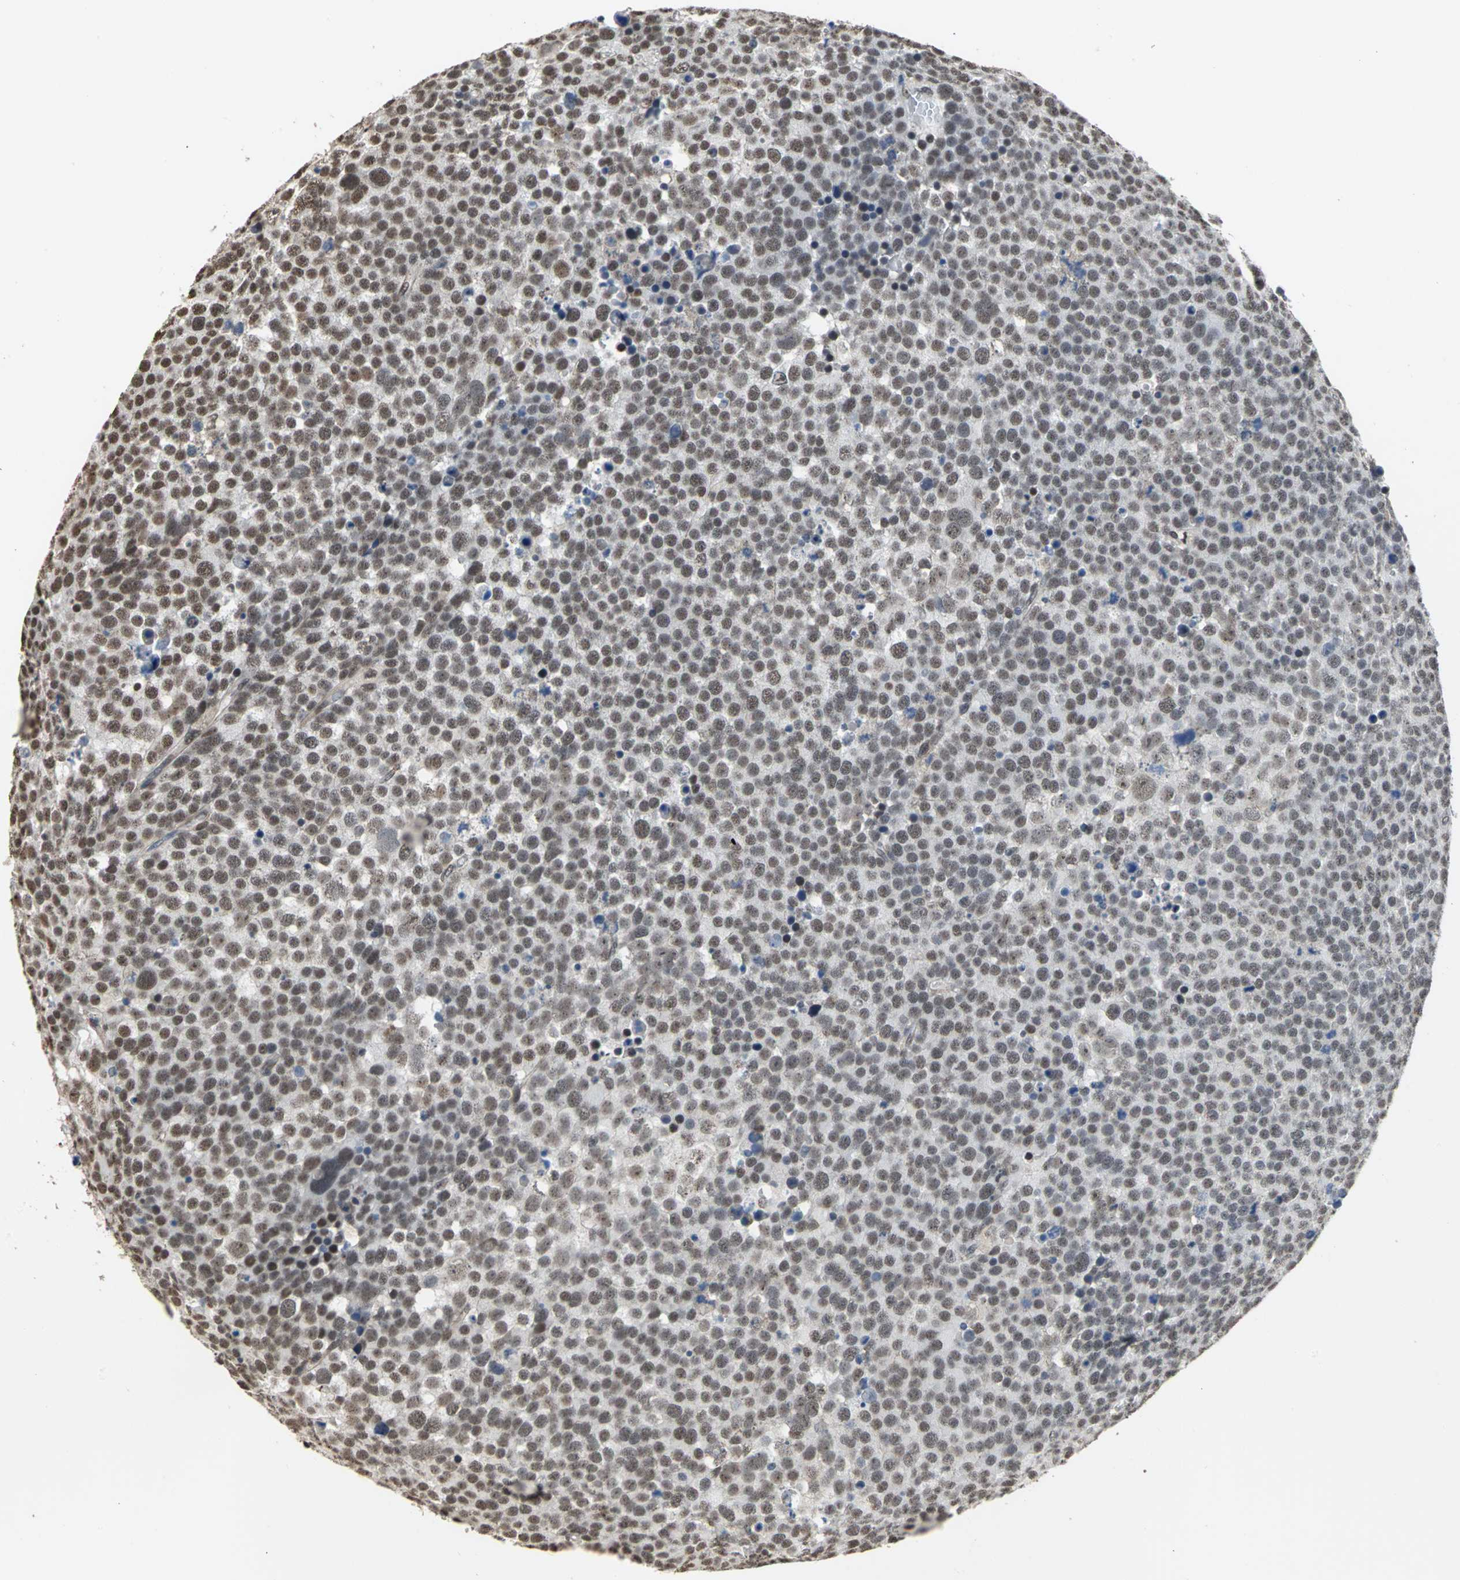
{"staining": {"intensity": "moderate", "quantity": ">75%", "location": "nuclear"}, "tissue": "testis cancer", "cell_type": "Tumor cells", "image_type": "cancer", "snomed": [{"axis": "morphology", "description": "Seminoma, NOS"}, {"axis": "topography", "description": "Testis"}], "caption": "A micrograph of testis cancer stained for a protein reveals moderate nuclear brown staining in tumor cells.", "gene": "CCDC88C", "patient": {"sex": "male", "age": 71}}